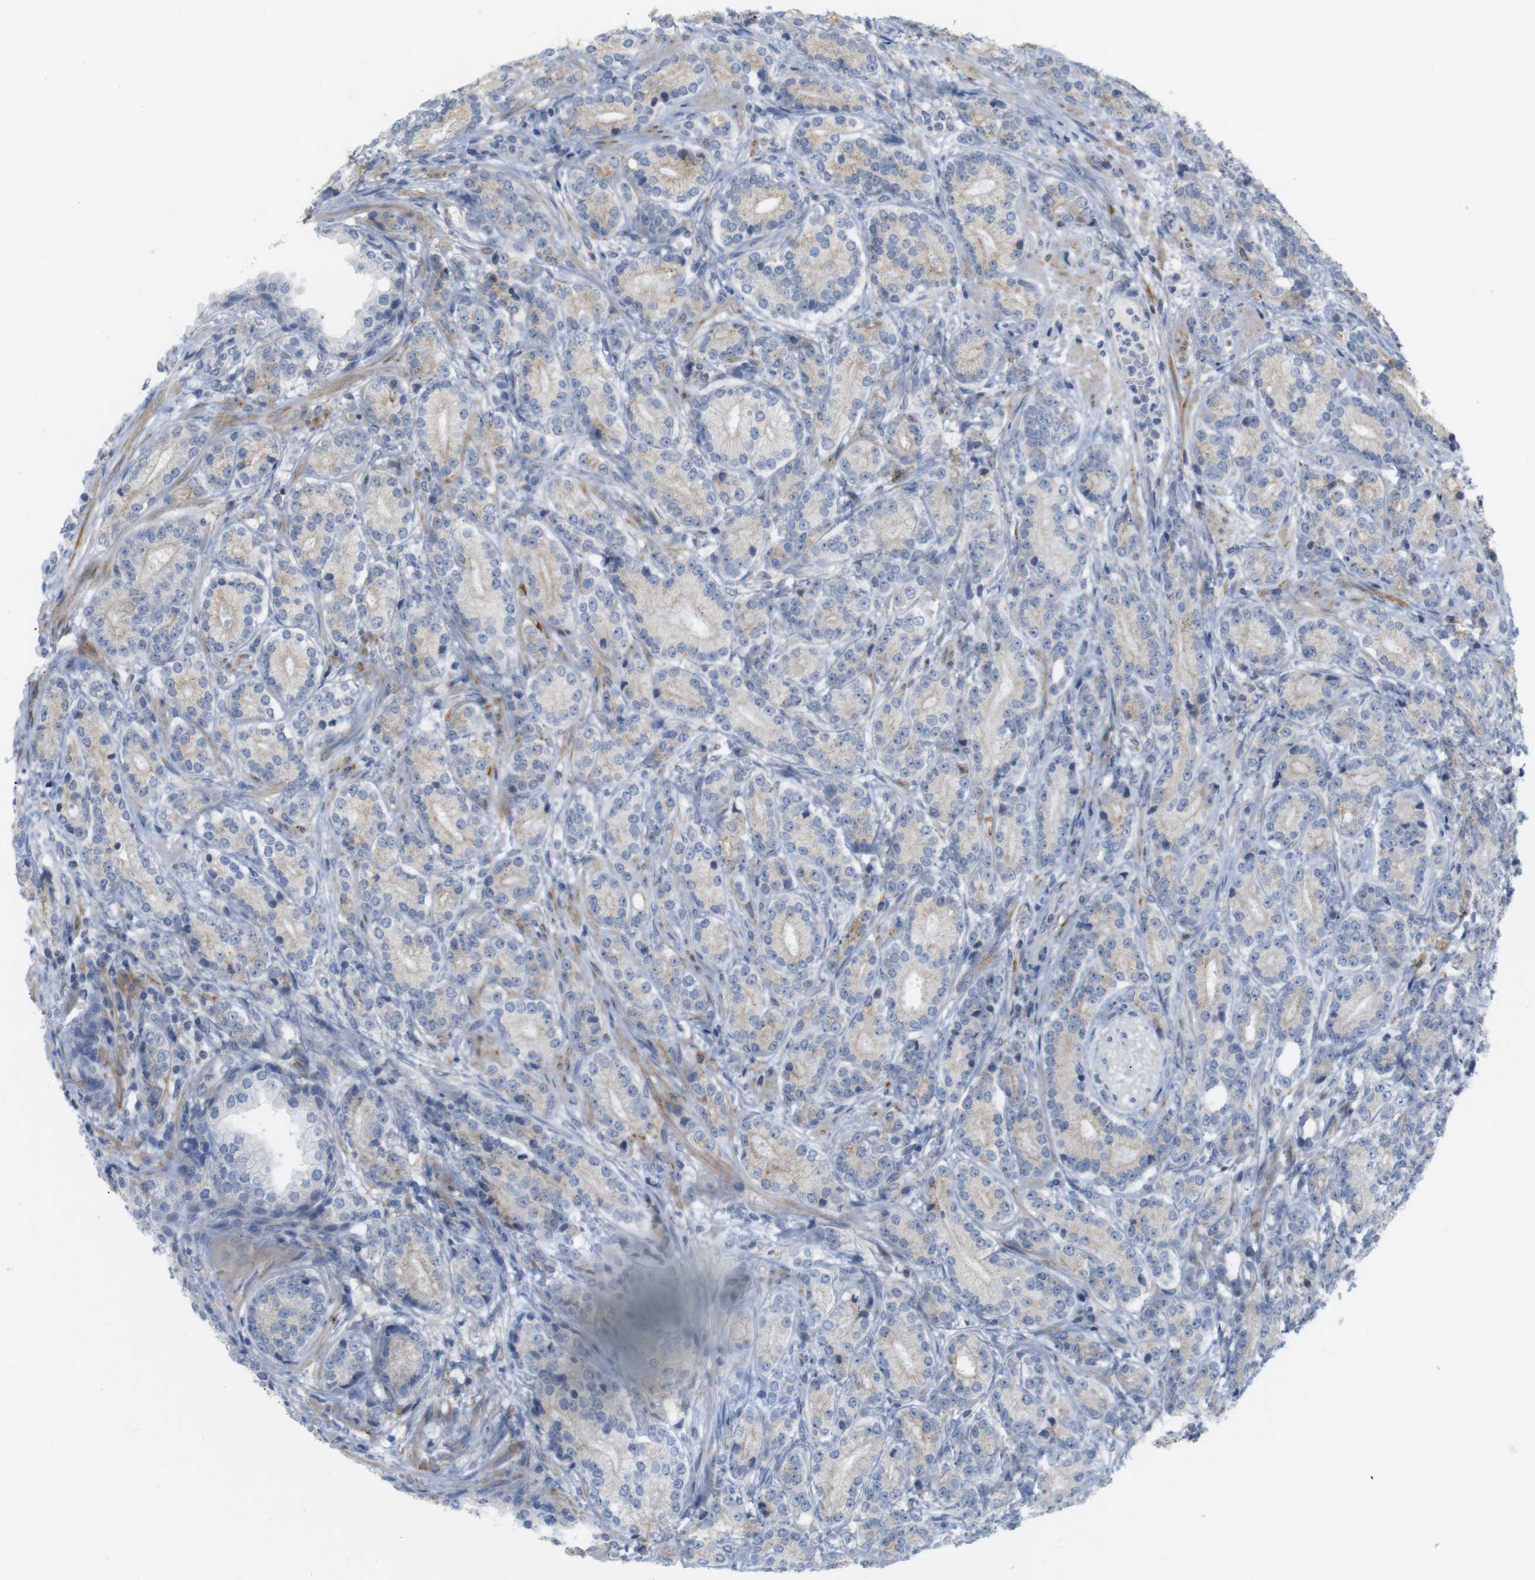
{"staining": {"intensity": "weak", "quantity": "<25%", "location": "cytoplasmic/membranous"}, "tissue": "prostate cancer", "cell_type": "Tumor cells", "image_type": "cancer", "snomed": [{"axis": "morphology", "description": "Adenocarcinoma, High grade"}, {"axis": "topography", "description": "Prostate"}], "caption": "Human high-grade adenocarcinoma (prostate) stained for a protein using IHC demonstrates no expression in tumor cells.", "gene": "ITPR1", "patient": {"sex": "male", "age": 61}}